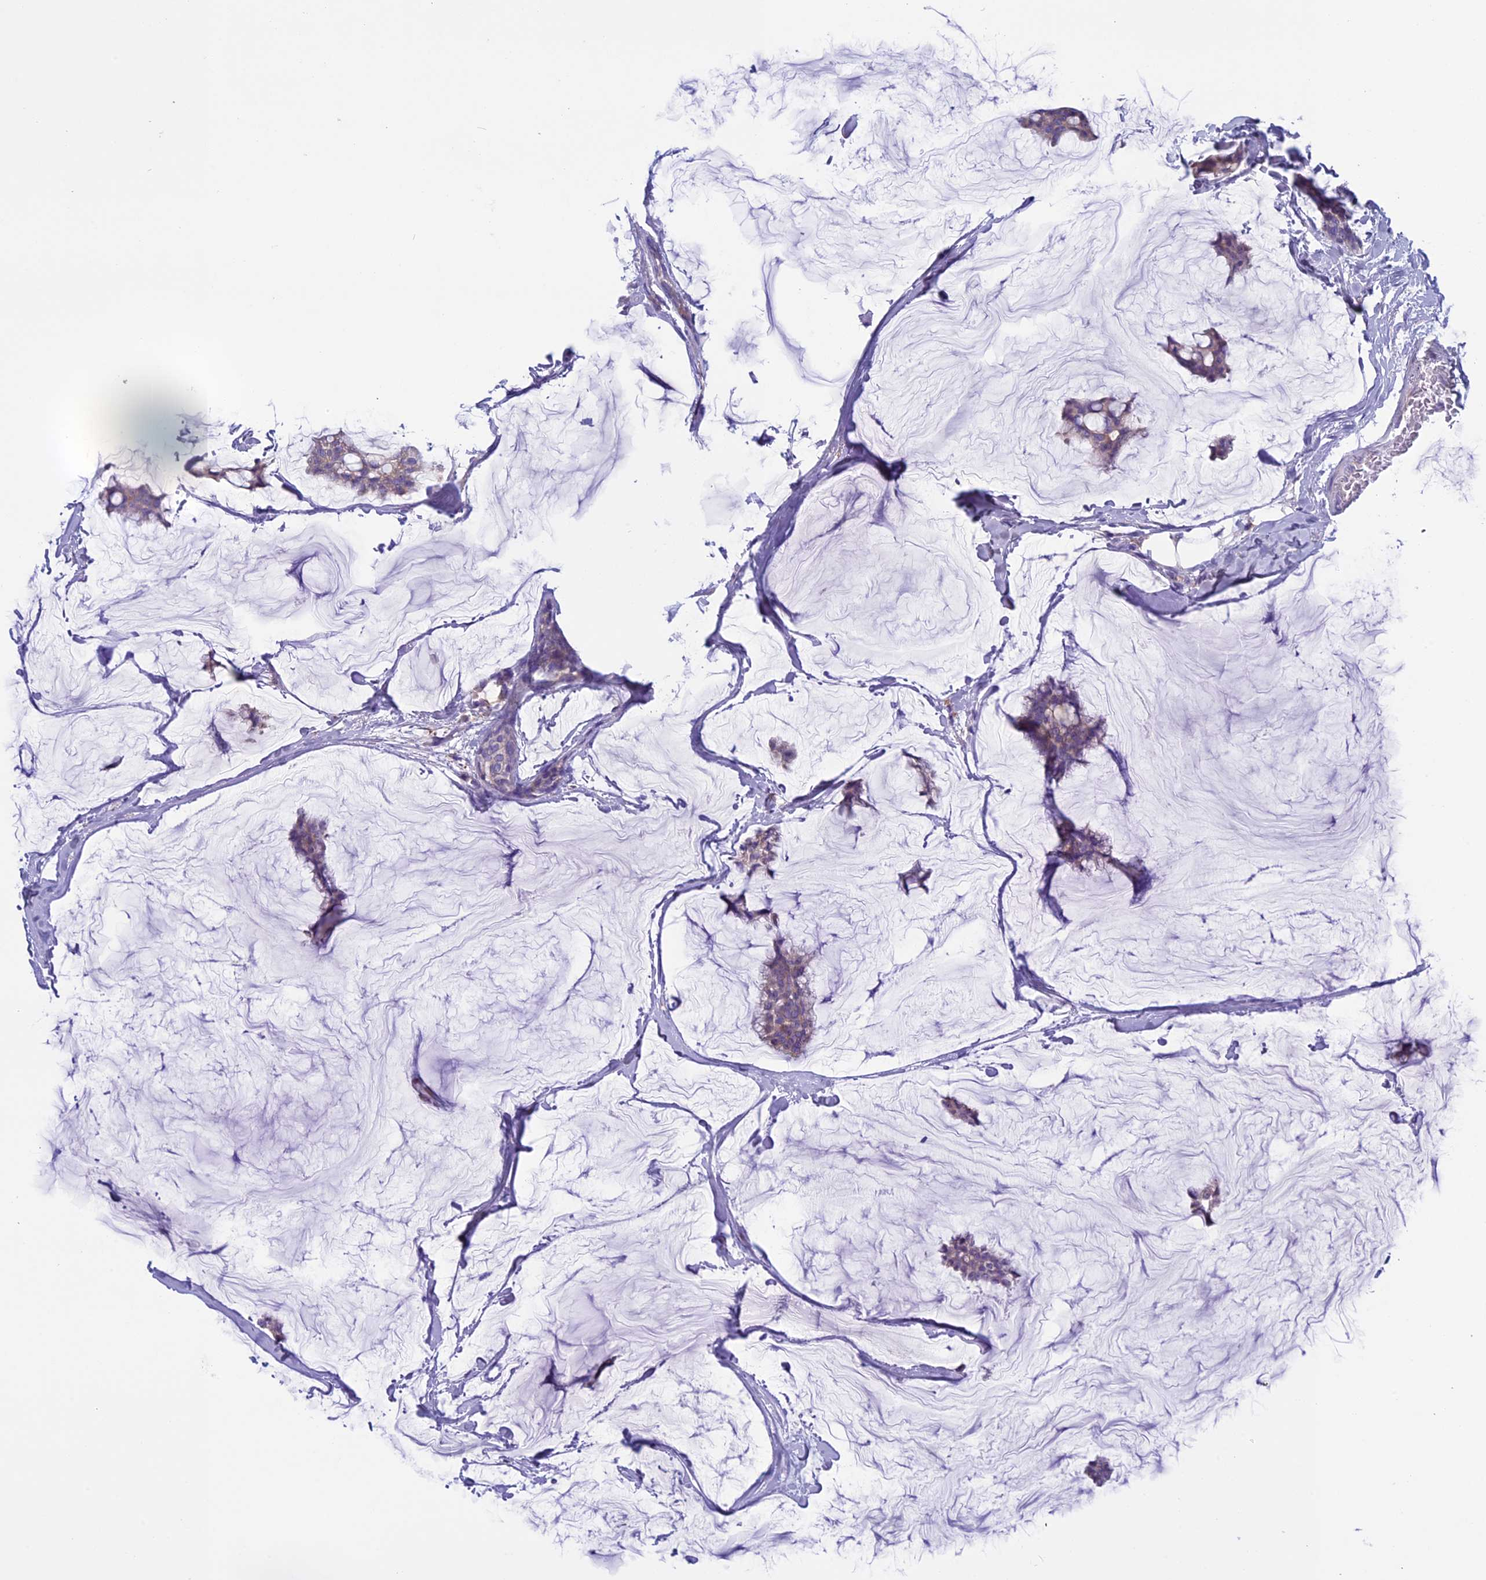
{"staining": {"intensity": "negative", "quantity": "none", "location": "none"}, "tissue": "breast cancer", "cell_type": "Tumor cells", "image_type": "cancer", "snomed": [{"axis": "morphology", "description": "Duct carcinoma"}, {"axis": "topography", "description": "Breast"}], "caption": "Immunohistochemistry (IHC) micrograph of breast infiltrating ductal carcinoma stained for a protein (brown), which demonstrates no staining in tumor cells.", "gene": "DCTN5", "patient": {"sex": "female", "age": 93}}